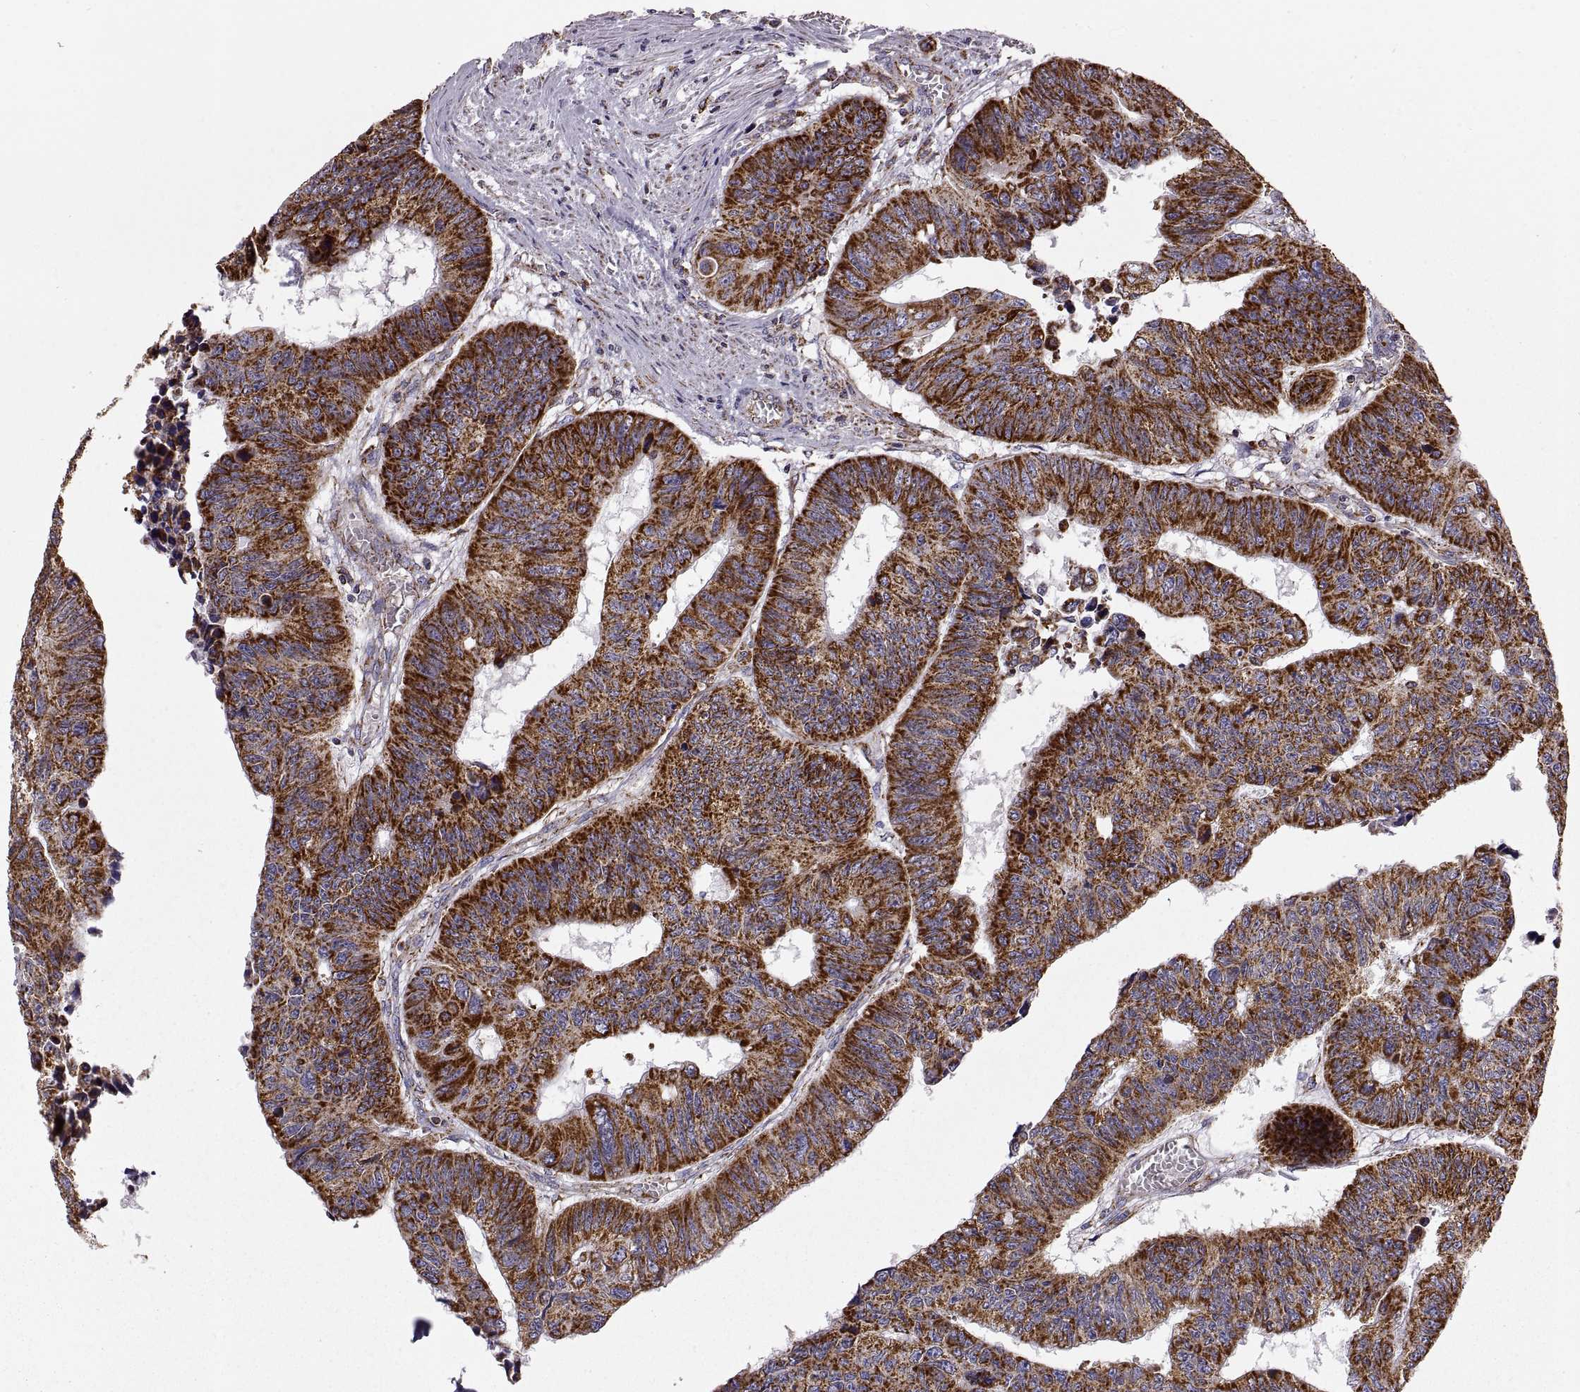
{"staining": {"intensity": "strong", "quantity": ">75%", "location": "cytoplasmic/membranous"}, "tissue": "colorectal cancer", "cell_type": "Tumor cells", "image_type": "cancer", "snomed": [{"axis": "morphology", "description": "Adenocarcinoma, NOS"}, {"axis": "topography", "description": "Rectum"}], "caption": "DAB (3,3'-diaminobenzidine) immunohistochemical staining of colorectal cancer shows strong cytoplasmic/membranous protein positivity in approximately >75% of tumor cells.", "gene": "ARSD", "patient": {"sex": "female", "age": 85}}